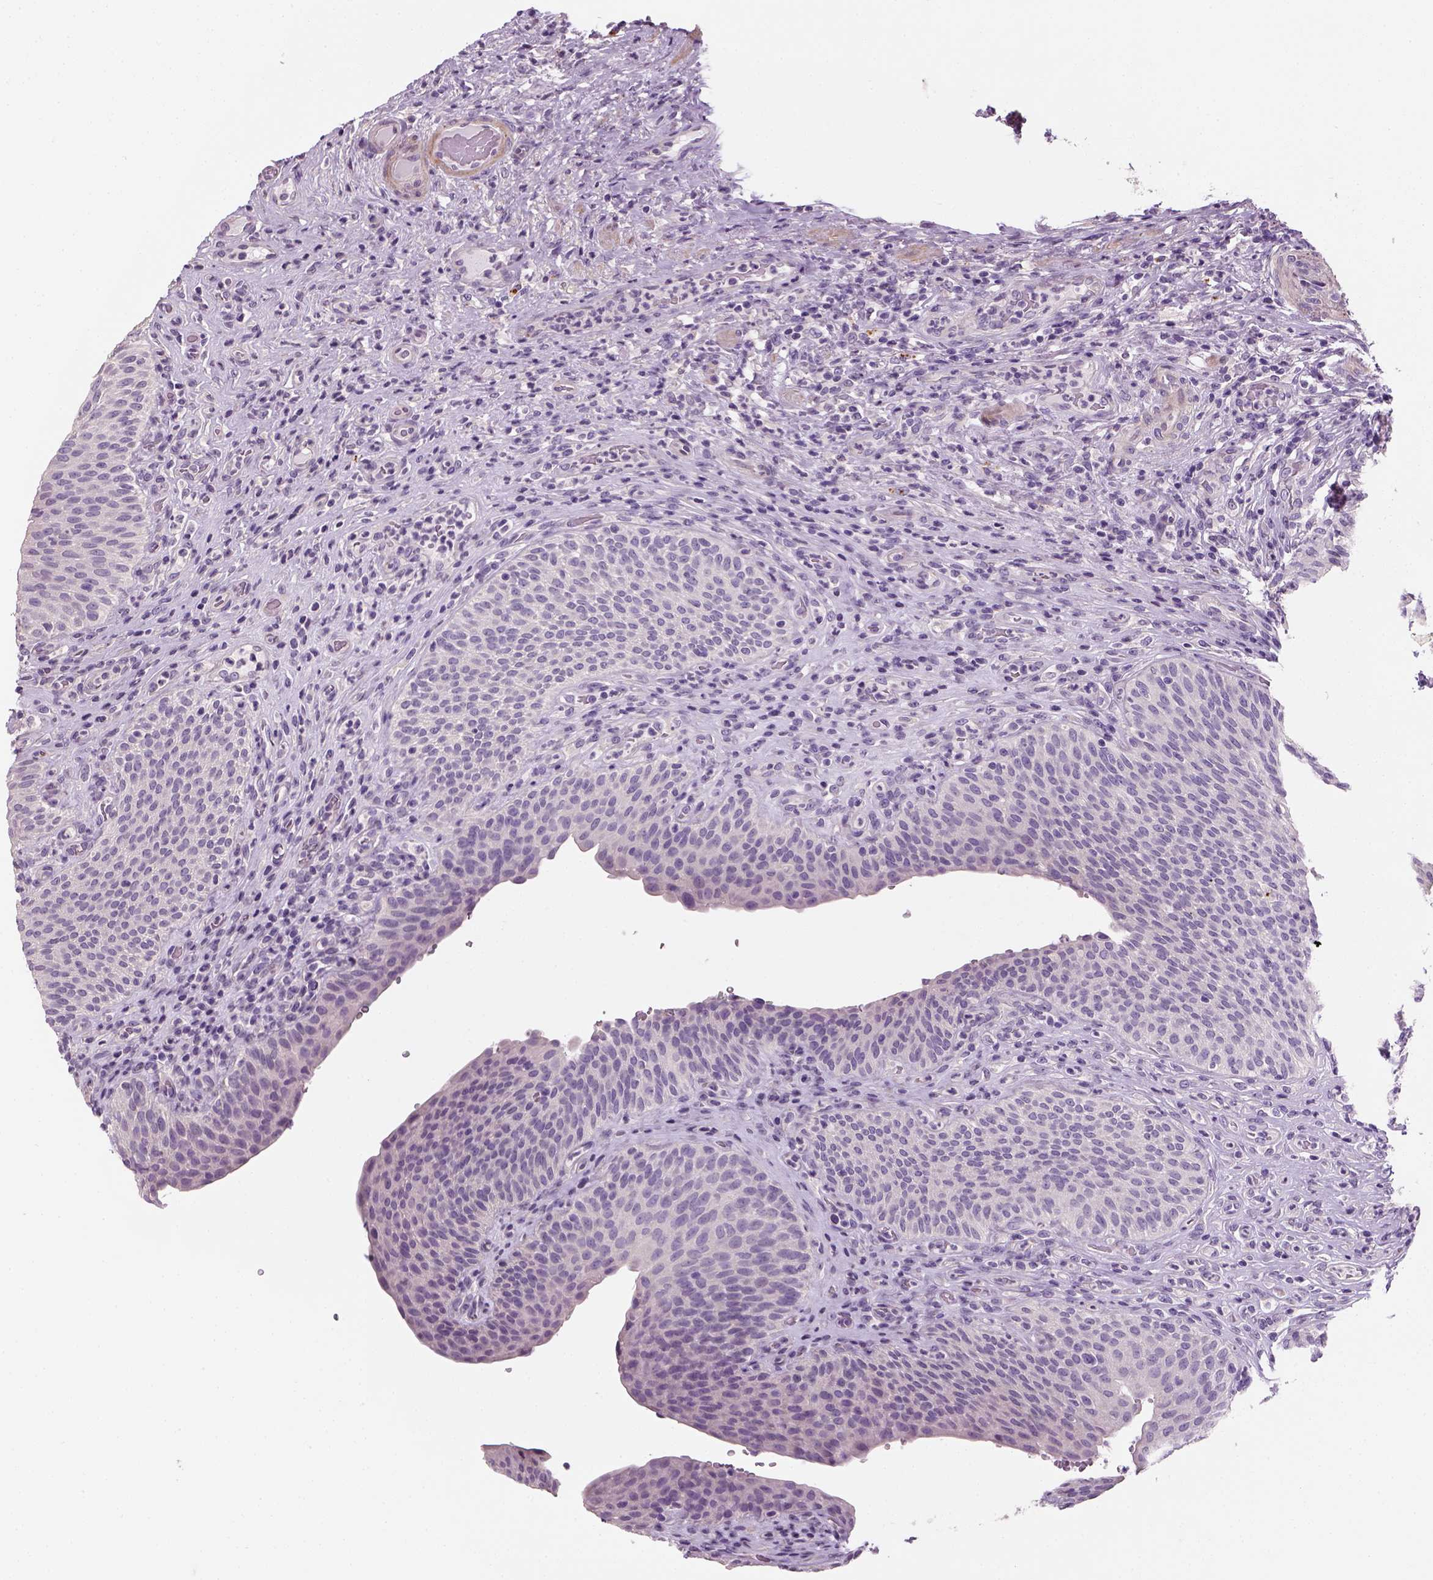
{"staining": {"intensity": "negative", "quantity": "none", "location": "none"}, "tissue": "urinary bladder", "cell_type": "Urothelial cells", "image_type": "normal", "snomed": [{"axis": "morphology", "description": "Normal tissue, NOS"}, {"axis": "topography", "description": "Urinary bladder"}, {"axis": "topography", "description": "Peripheral nerve tissue"}], "caption": "Photomicrograph shows no significant protein positivity in urothelial cells of benign urinary bladder.", "gene": "ELOVL3", "patient": {"sex": "male", "age": 66}}